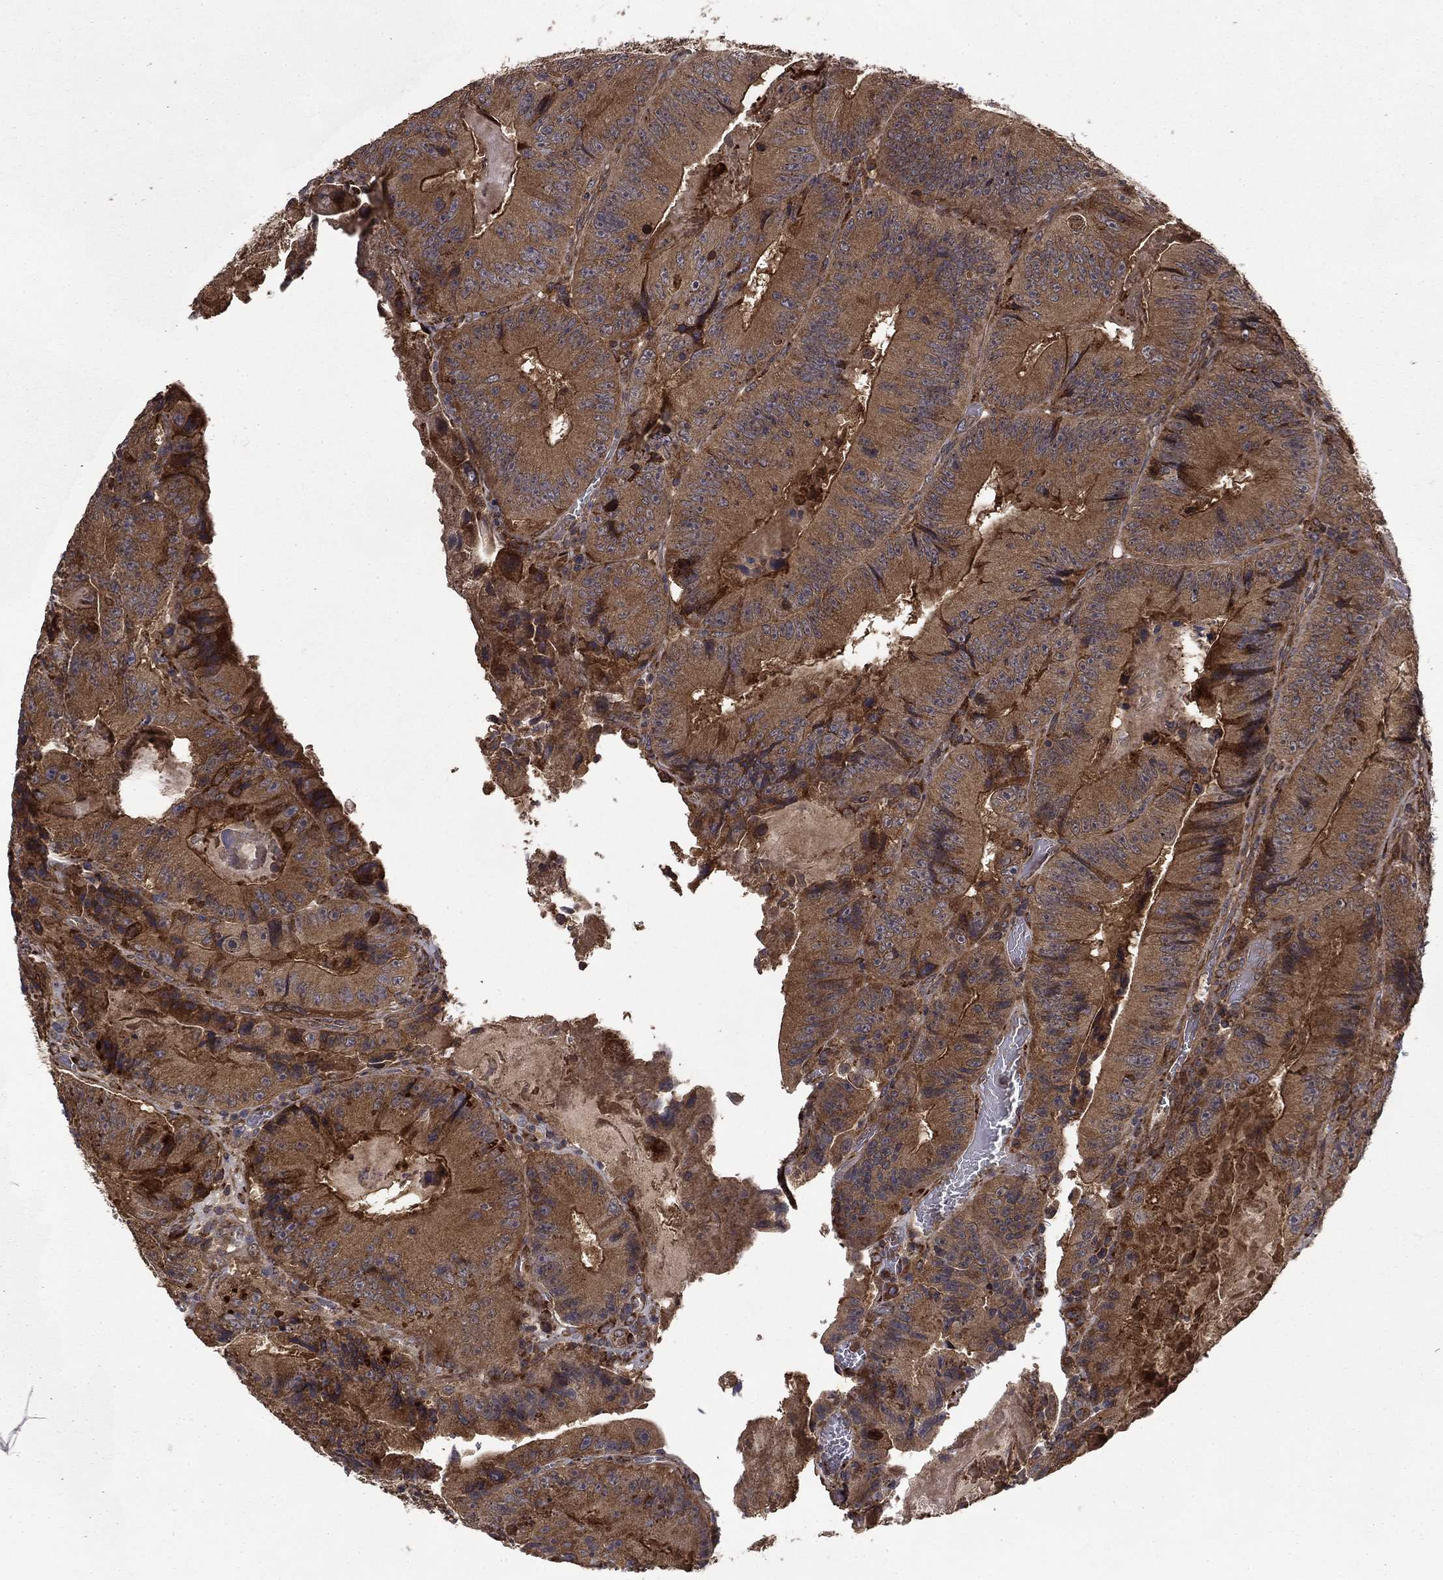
{"staining": {"intensity": "strong", "quantity": ">75%", "location": "cytoplasmic/membranous"}, "tissue": "colorectal cancer", "cell_type": "Tumor cells", "image_type": "cancer", "snomed": [{"axis": "morphology", "description": "Adenocarcinoma, NOS"}, {"axis": "topography", "description": "Colon"}], "caption": "Protein analysis of colorectal cancer tissue shows strong cytoplasmic/membranous positivity in approximately >75% of tumor cells. (DAB (3,3'-diaminobenzidine) IHC, brown staining for protein, blue staining for nuclei).", "gene": "BABAM2", "patient": {"sex": "female", "age": 86}}